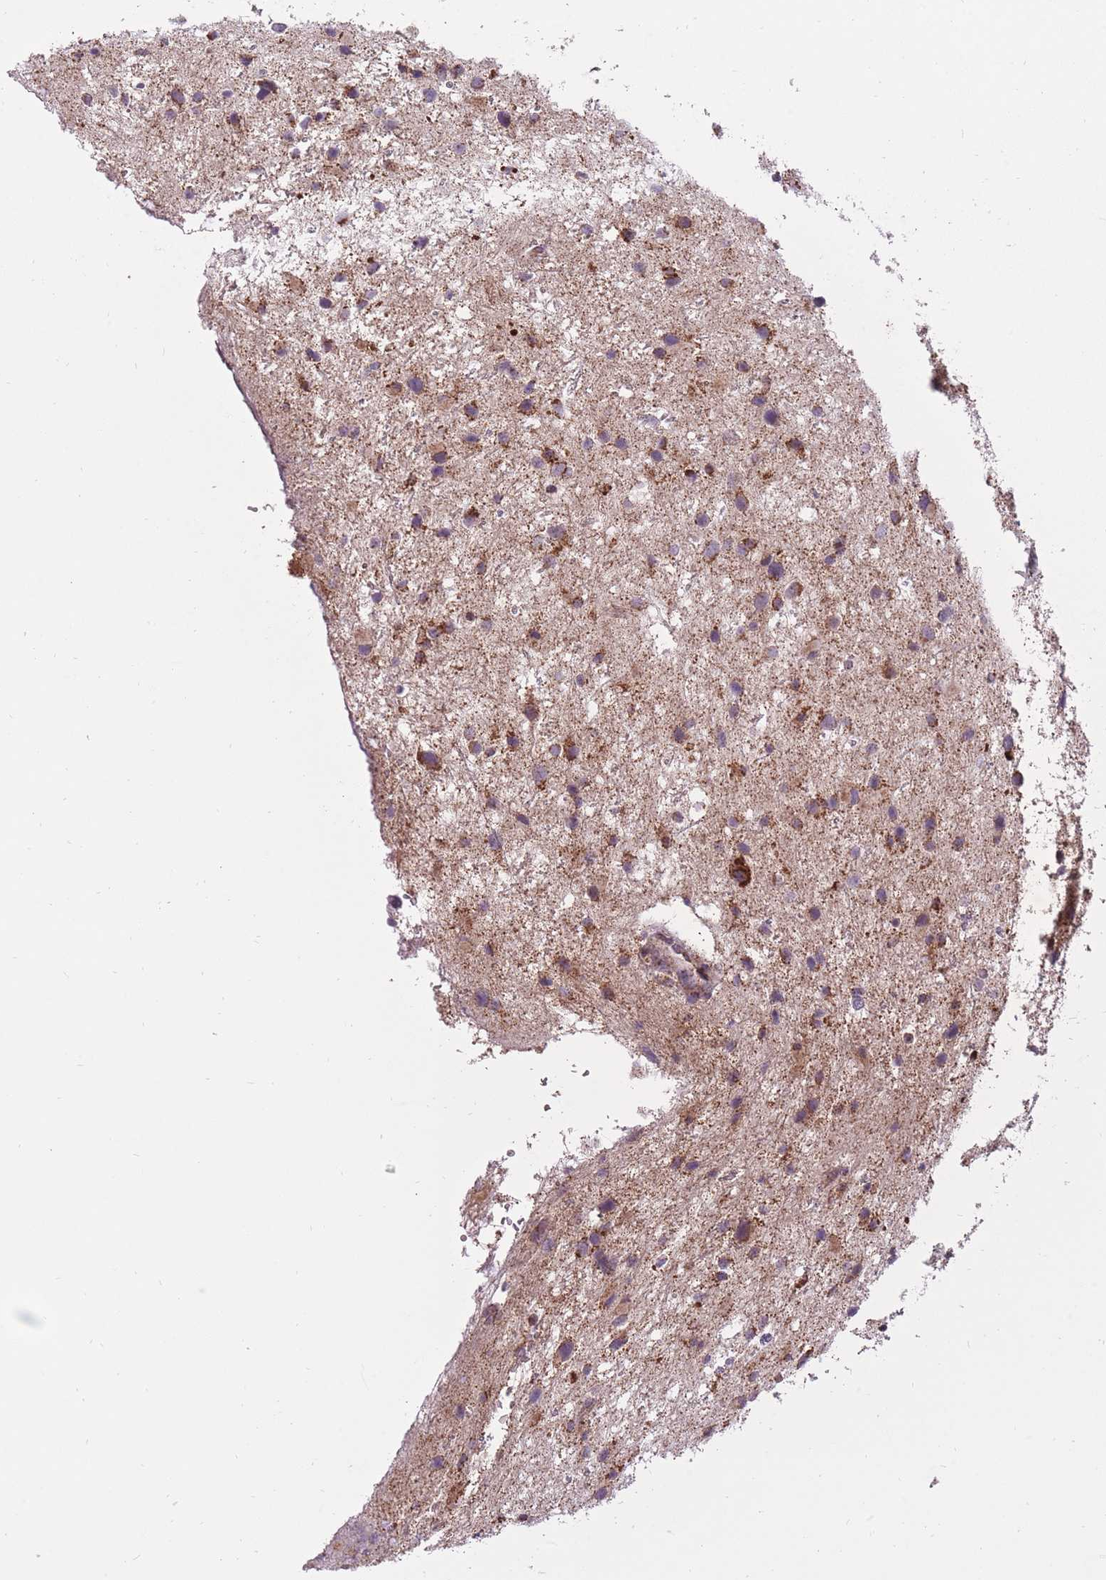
{"staining": {"intensity": "moderate", "quantity": ">75%", "location": "cytoplasmic/membranous"}, "tissue": "glioma", "cell_type": "Tumor cells", "image_type": "cancer", "snomed": [{"axis": "morphology", "description": "Glioma, malignant, Low grade"}, {"axis": "topography", "description": "Brain"}], "caption": "DAB (3,3'-diaminobenzidine) immunohistochemical staining of malignant glioma (low-grade) exhibits moderate cytoplasmic/membranous protein positivity in about >75% of tumor cells. Using DAB (brown) and hematoxylin (blue) stains, captured at high magnification using brightfield microscopy.", "gene": "LIN7C", "patient": {"sex": "female", "age": 32}}